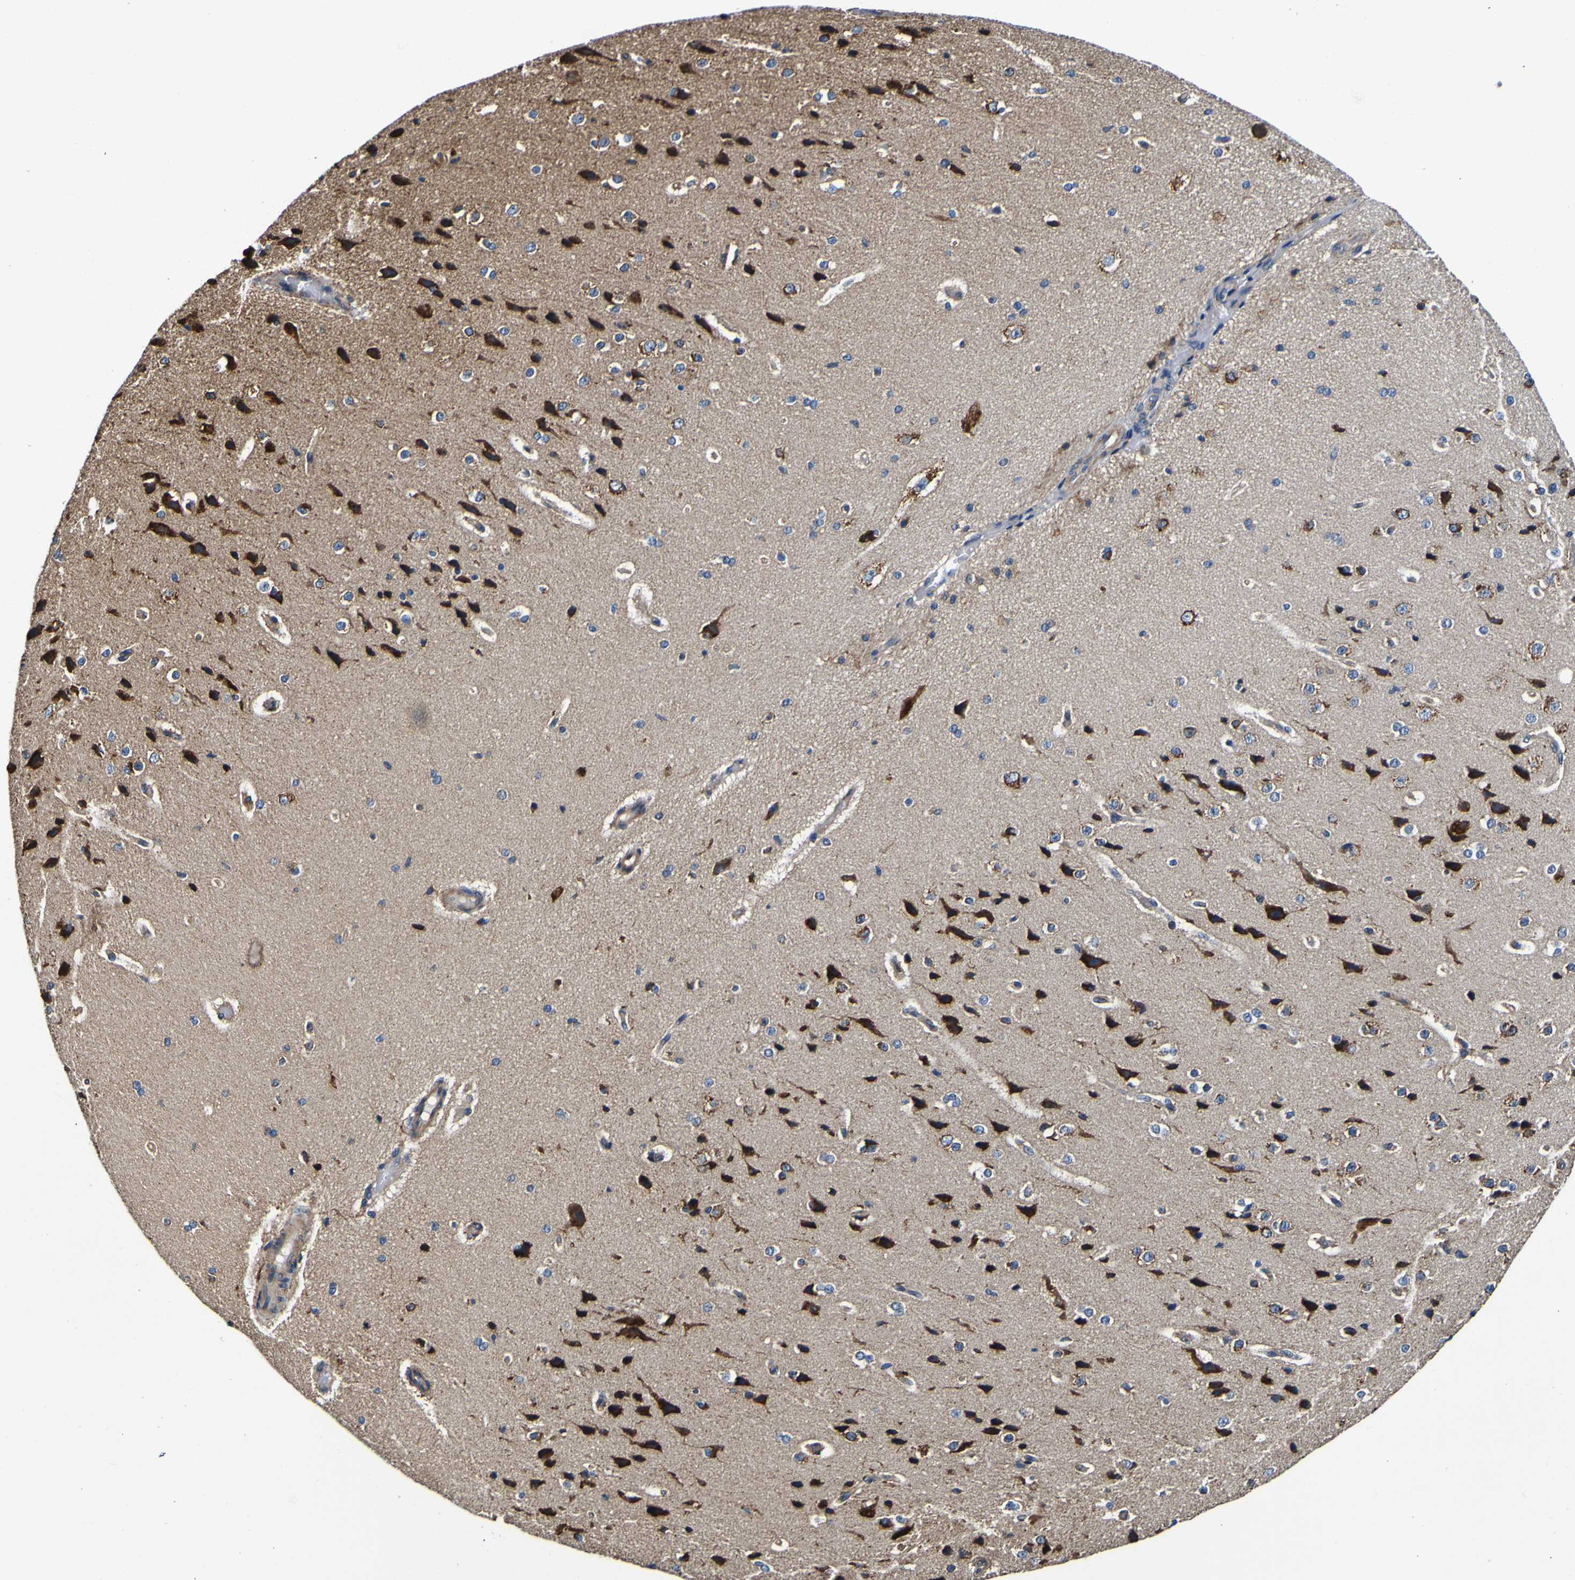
{"staining": {"intensity": "weak", "quantity": "25%-75%", "location": "cytoplasmic/membranous"}, "tissue": "cerebral cortex", "cell_type": "Endothelial cells", "image_type": "normal", "snomed": [{"axis": "morphology", "description": "Normal tissue, NOS"}, {"axis": "morphology", "description": "Developmental malformation"}, {"axis": "topography", "description": "Cerebral cortex"}], "caption": "A low amount of weak cytoplasmic/membranous staining is present in about 25%-75% of endothelial cells in normal cerebral cortex.", "gene": "INPP5A", "patient": {"sex": "female", "age": 30}}